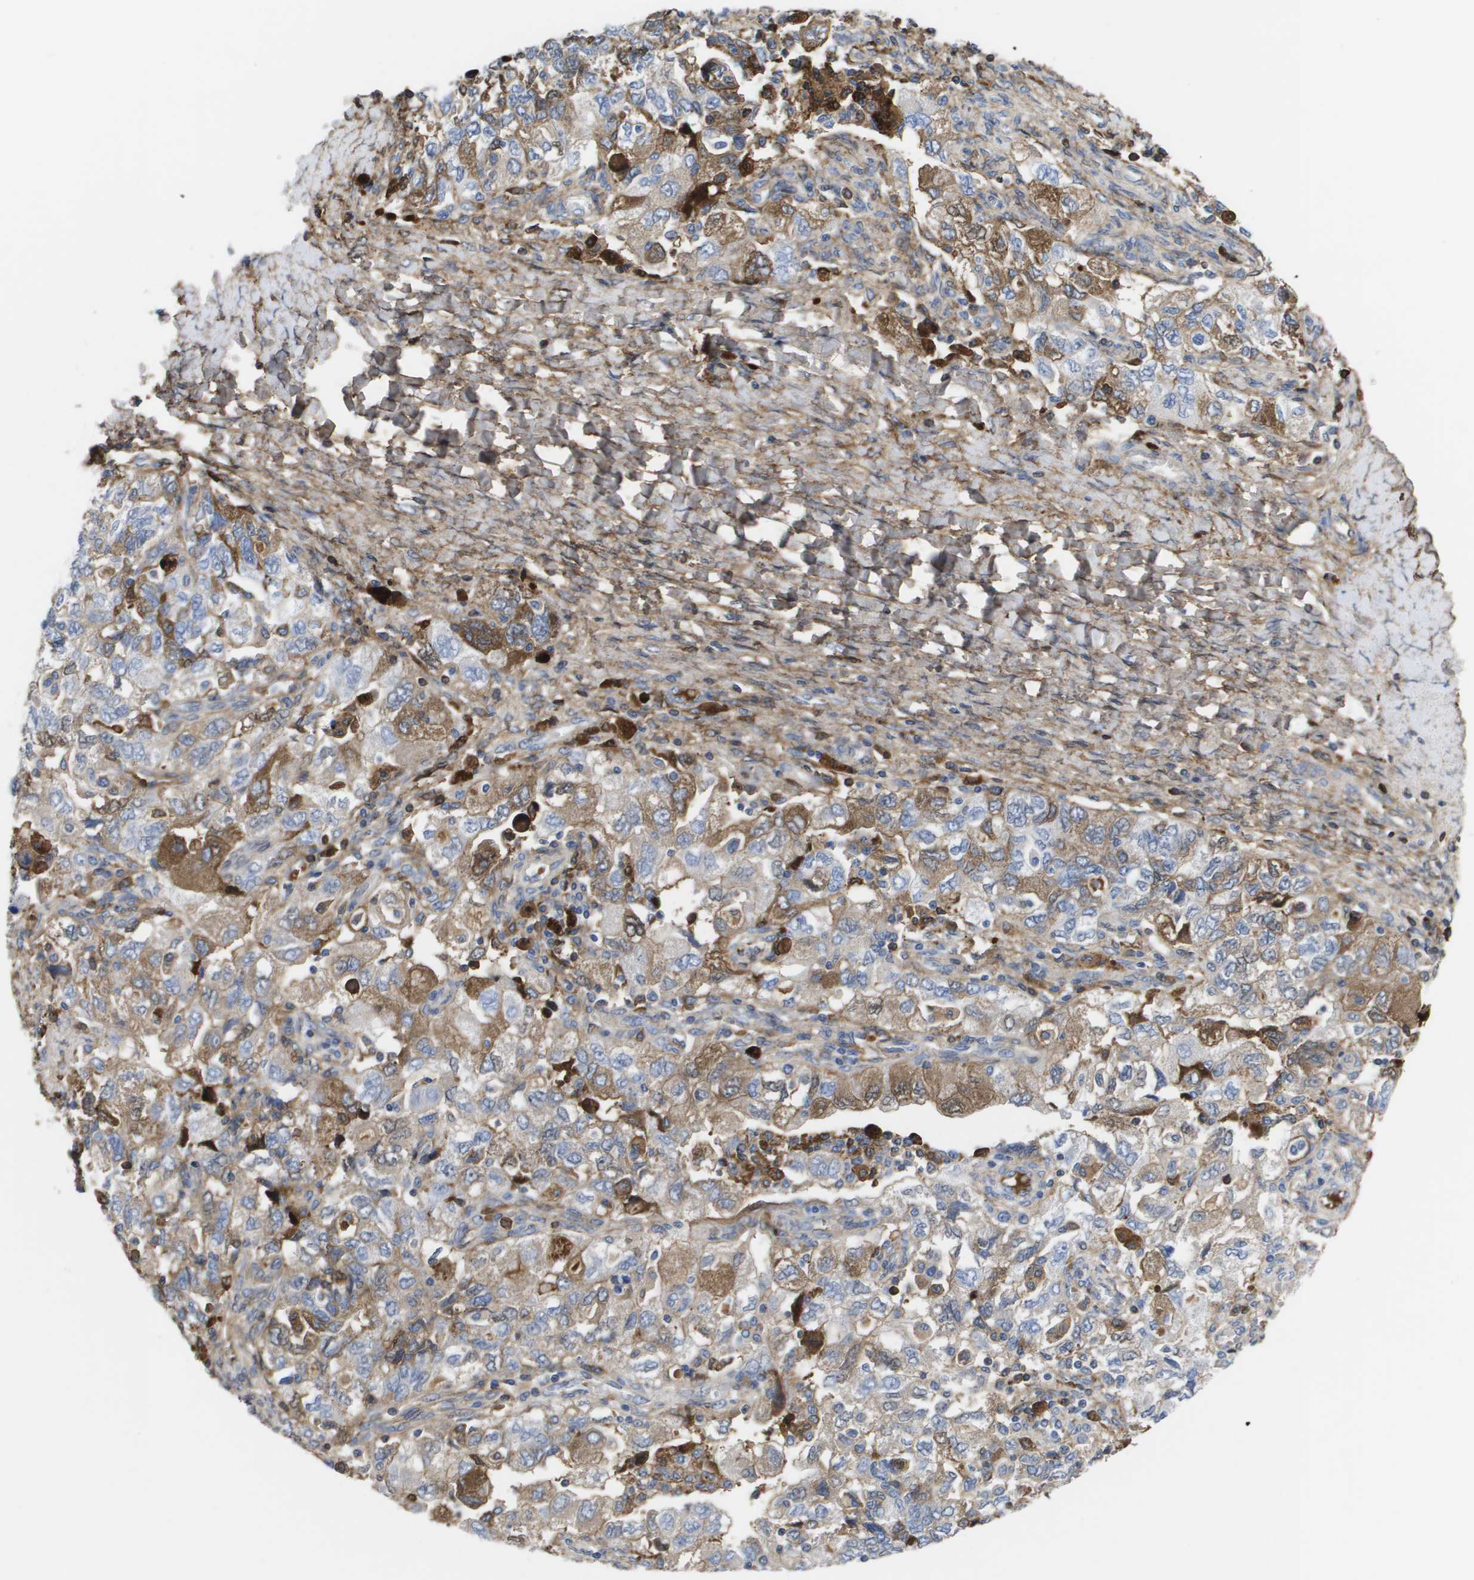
{"staining": {"intensity": "moderate", "quantity": ">75%", "location": "cytoplasmic/membranous"}, "tissue": "ovarian cancer", "cell_type": "Tumor cells", "image_type": "cancer", "snomed": [{"axis": "morphology", "description": "Carcinoma, NOS"}, {"axis": "morphology", "description": "Cystadenocarcinoma, serous, NOS"}, {"axis": "topography", "description": "Ovary"}], "caption": "Immunohistochemical staining of human ovarian serous cystadenocarcinoma shows moderate cytoplasmic/membranous protein staining in about >75% of tumor cells.", "gene": "SERPINC1", "patient": {"sex": "female", "age": 69}}